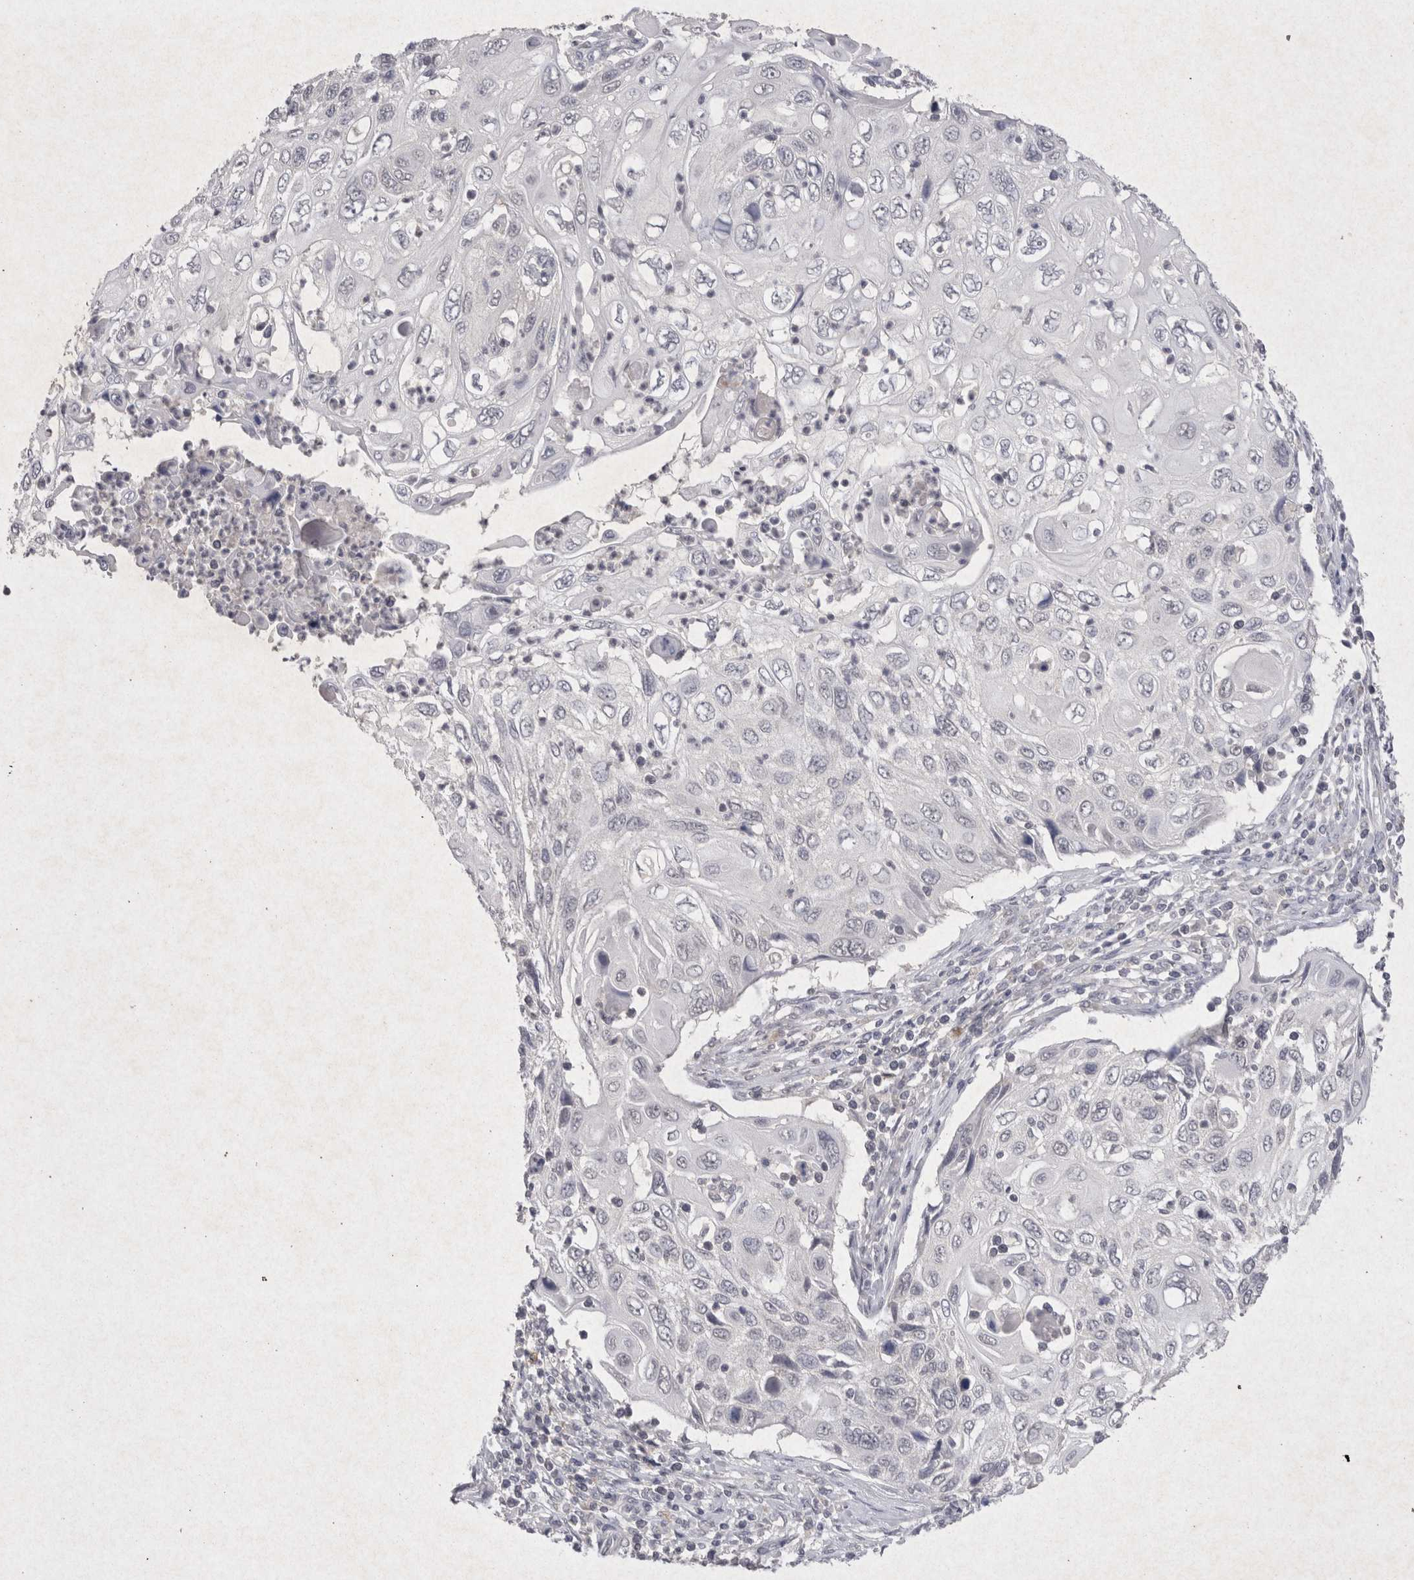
{"staining": {"intensity": "negative", "quantity": "none", "location": "none"}, "tissue": "cervical cancer", "cell_type": "Tumor cells", "image_type": "cancer", "snomed": [{"axis": "morphology", "description": "Squamous cell carcinoma, NOS"}, {"axis": "topography", "description": "Cervix"}], "caption": "Cervical cancer (squamous cell carcinoma) stained for a protein using IHC displays no expression tumor cells.", "gene": "LYVE1", "patient": {"sex": "female", "age": 70}}